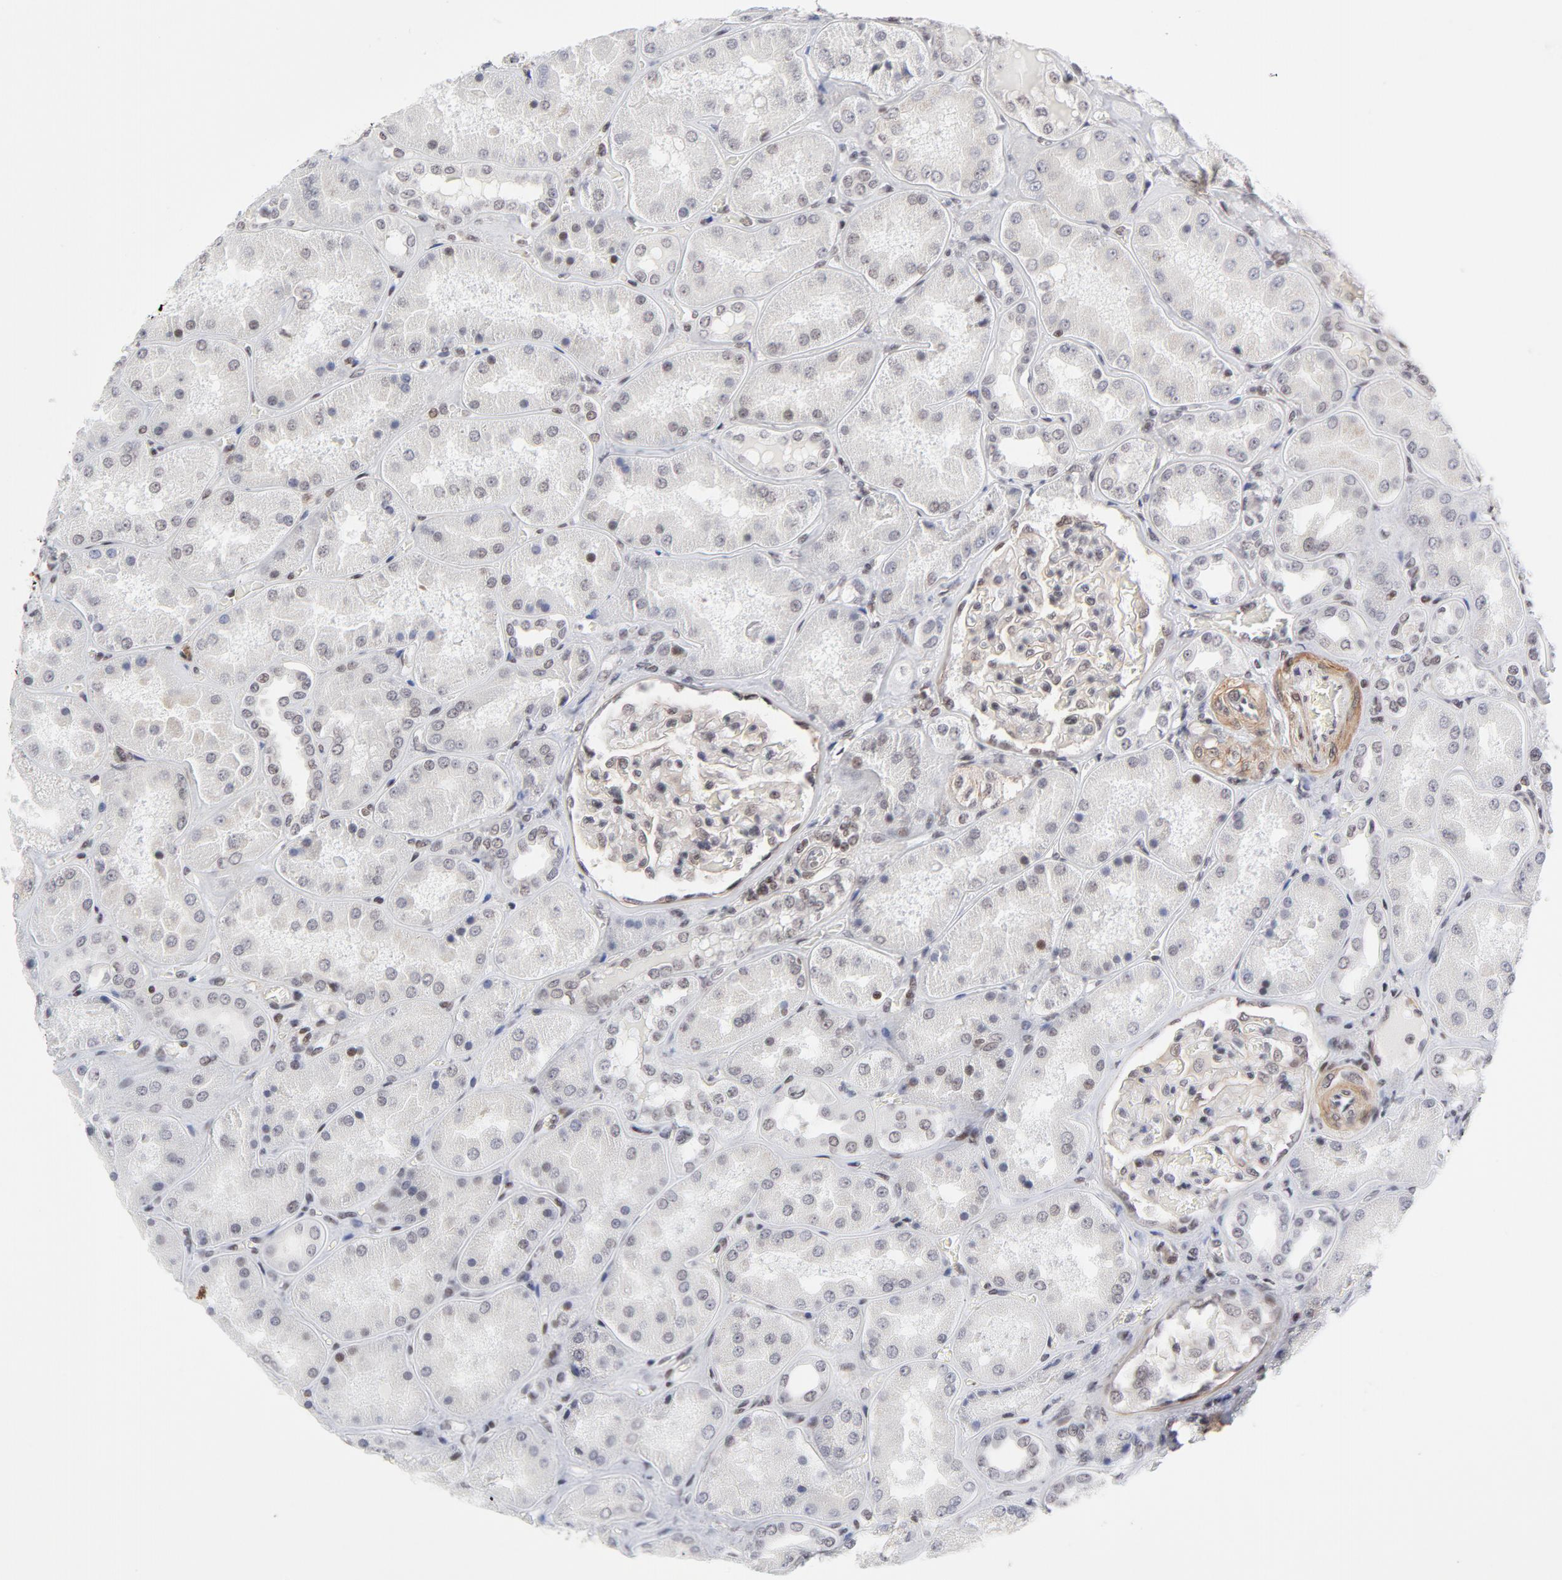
{"staining": {"intensity": "strong", "quantity": ">75%", "location": "nuclear"}, "tissue": "kidney", "cell_type": "Cells in glomeruli", "image_type": "normal", "snomed": [{"axis": "morphology", "description": "Normal tissue, NOS"}, {"axis": "topography", "description": "Kidney"}], "caption": "Immunohistochemistry (IHC) of normal kidney shows high levels of strong nuclear expression in approximately >75% of cells in glomeruli. The staining was performed using DAB, with brown indicating positive protein expression. Nuclei are stained blue with hematoxylin.", "gene": "CTCF", "patient": {"sex": "female", "age": 56}}